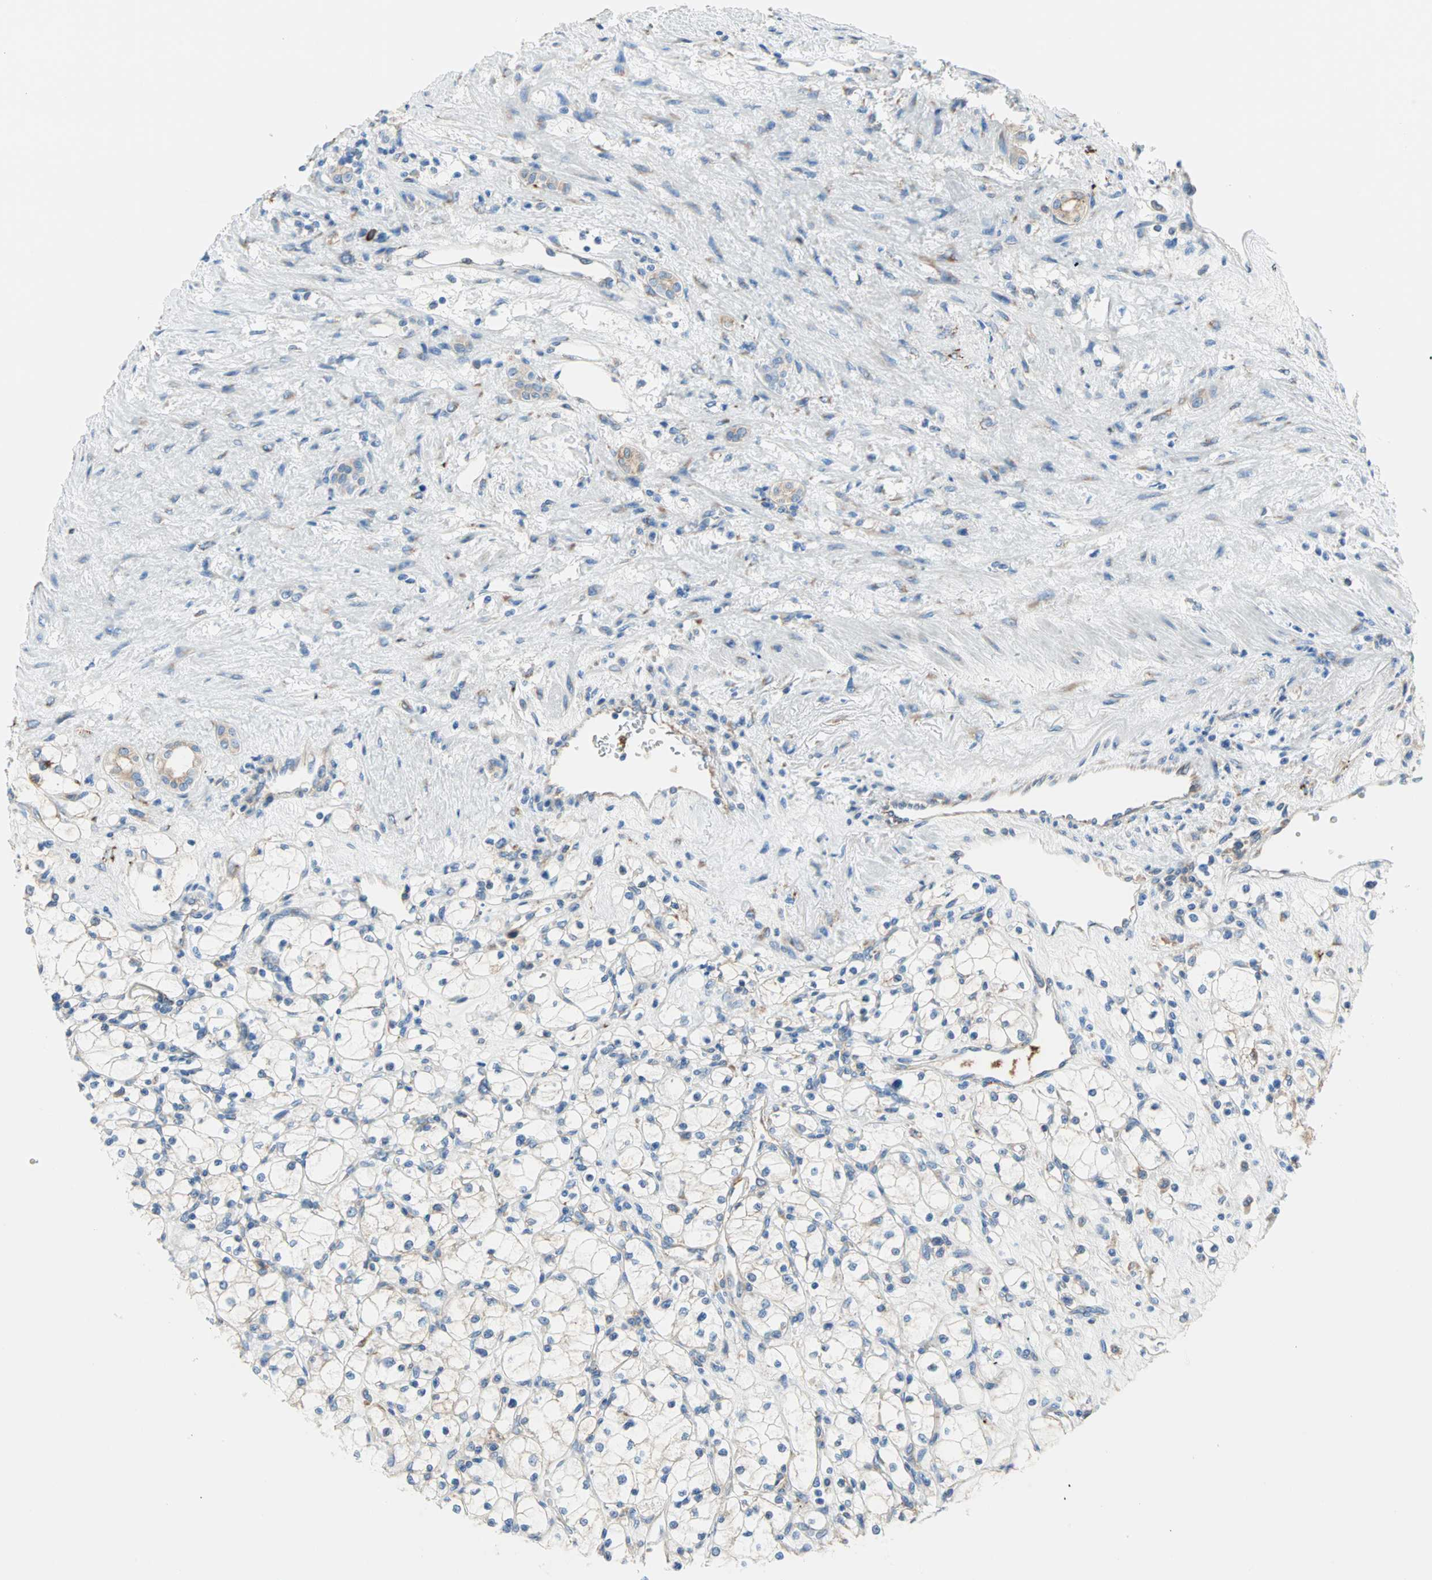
{"staining": {"intensity": "weak", "quantity": "<25%", "location": "cytoplasmic/membranous"}, "tissue": "renal cancer", "cell_type": "Tumor cells", "image_type": "cancer", "snomed": [{"axis": "morphology", "description": "Adenocarcinoma, NOS"}, {"axis": "topography", "description": "Kidney"}], "caption": "Photomicrograph shows no significant protein staining in tumor cells of renal cancer.", "gene": "PLCXD1", "patient": {"sex": "female", "age": 83}}